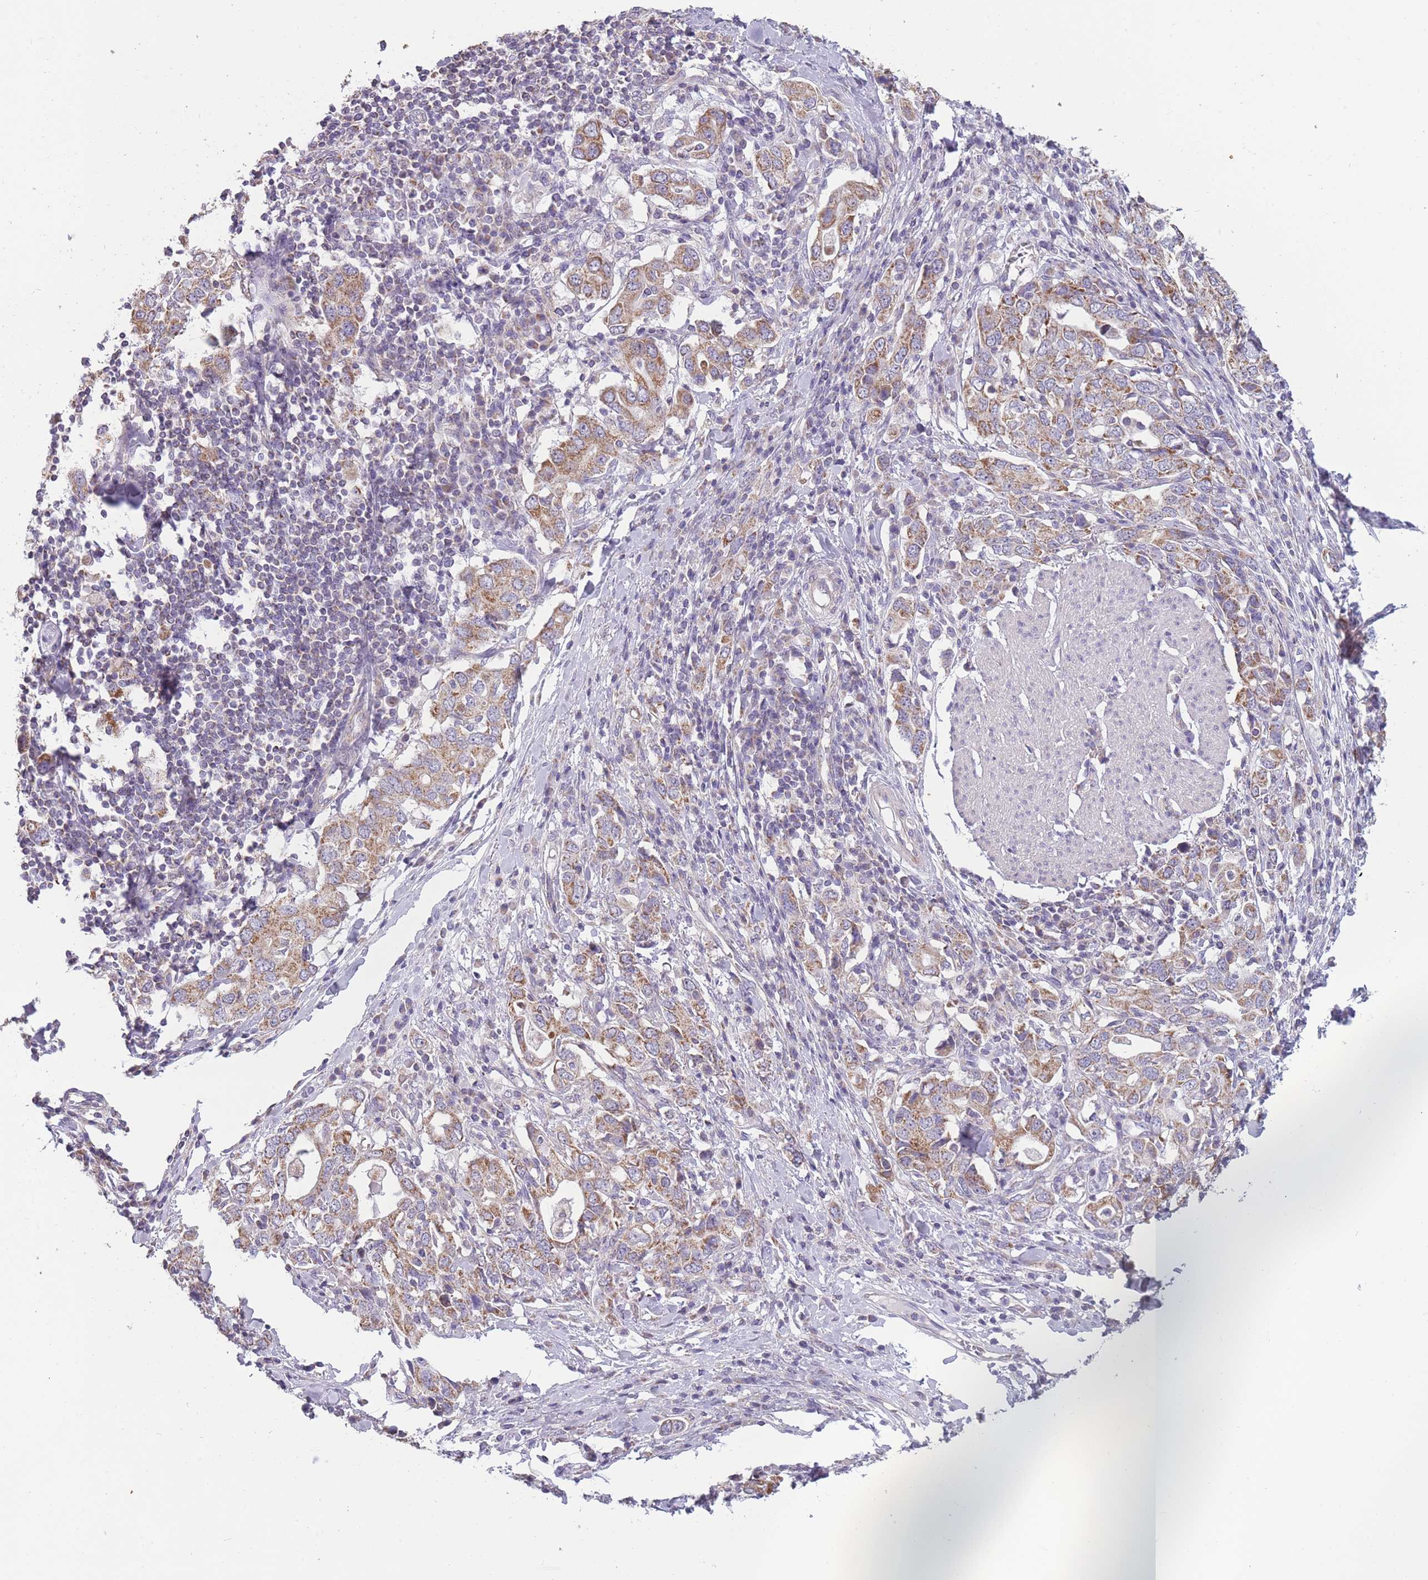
{"staining": {"intensity": "moderate", "quantity": ">75%", "location": "cytoplasmic/membranous"}, "tissue": "stomach cancer", "cell_type": "Tumor cells", "image_type": "cancer", "snomed": [{"axis": "morphology", "description": "Adenocarcinoma, NOS"}, {"axis": "topography", "description": "Stomach, upper"}, {"axis": "topography", "description": "Stomach"}], "caption": "Protein staining of stomach cancer (adenocarcinoma) tissue displays moderate cytoplasmic/membranous expression in about >75% of tumor cells.", "gene": "MRPS18C", "patient": {"sex": "male", "age": 62}}